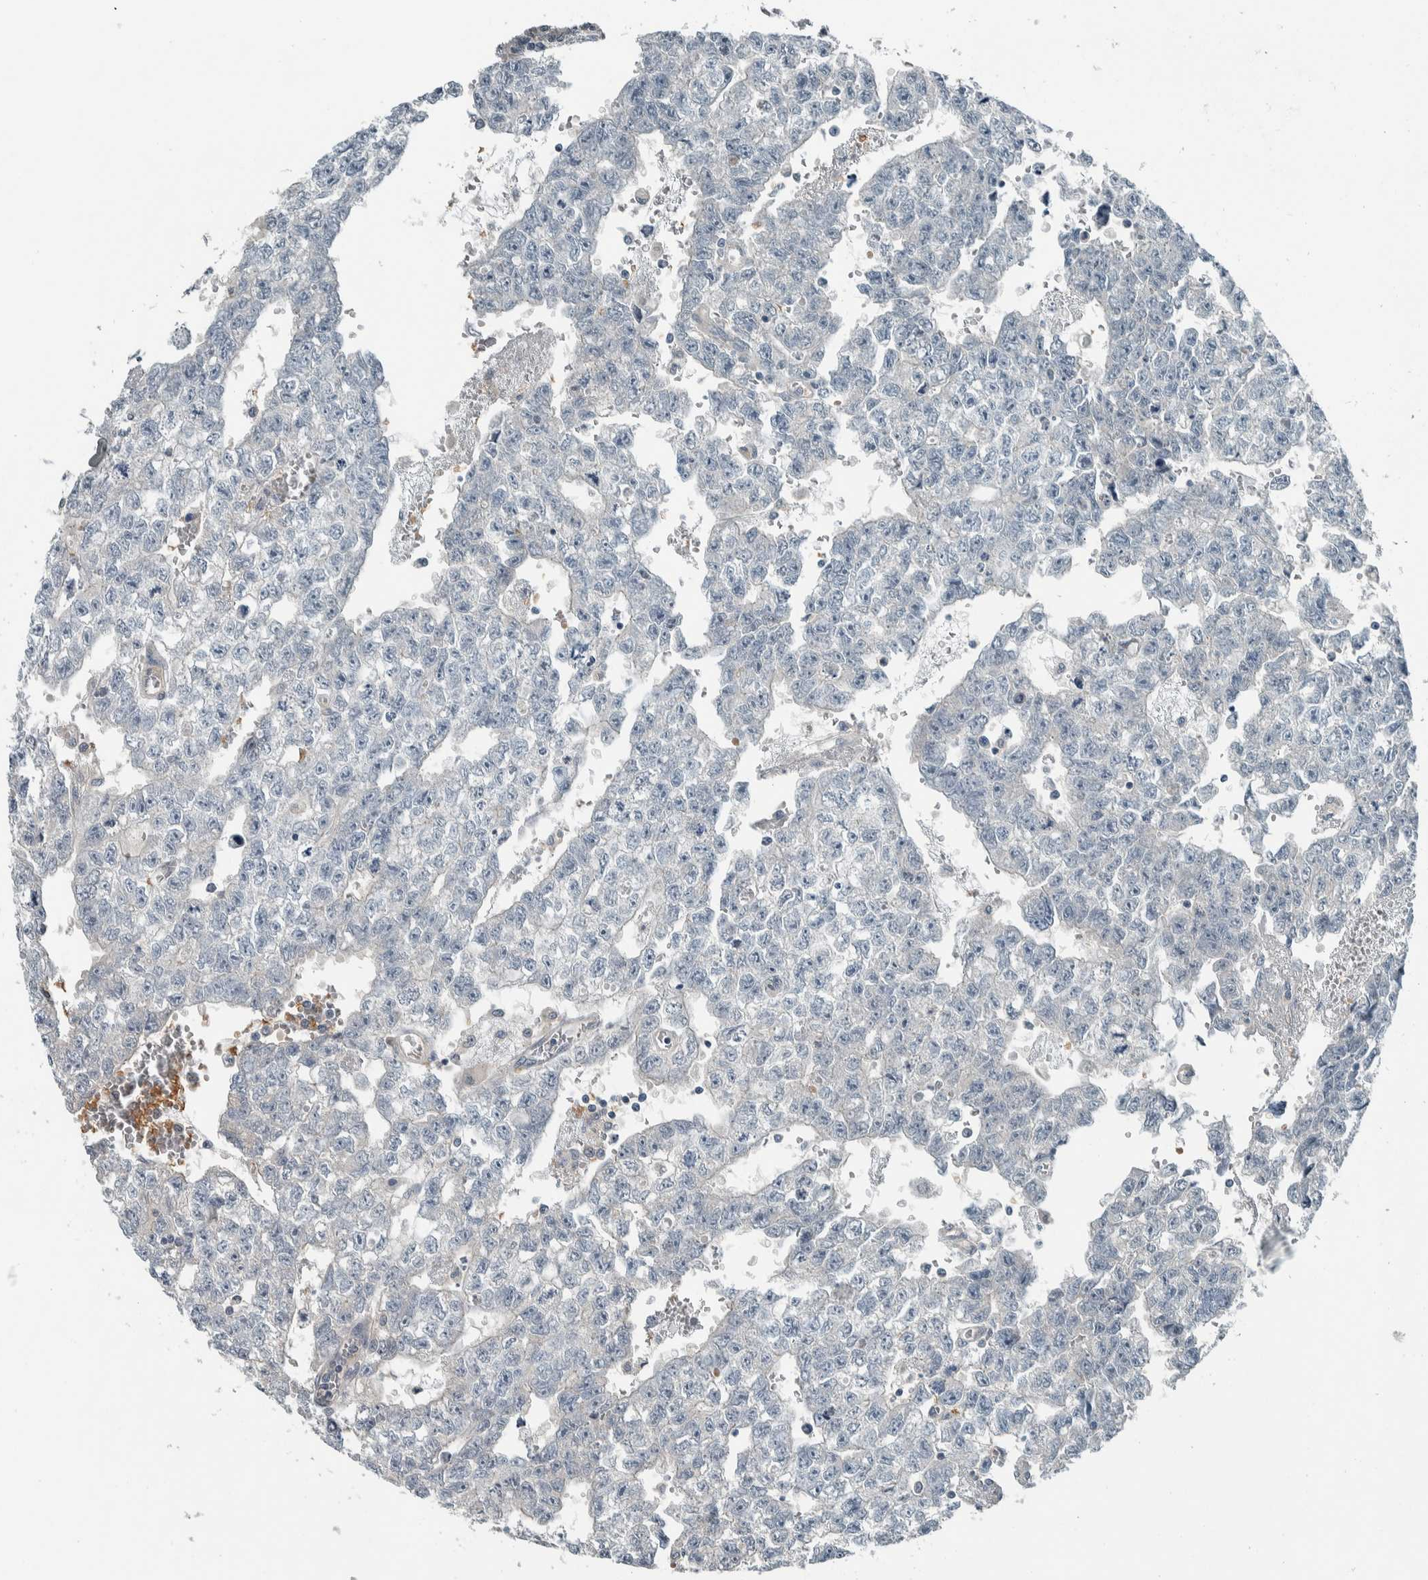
{"staining": {"intensity": "negative", "quantity": "none", "location": "none"}, "tissue": "testis cancer", "cell_type": "Tumor cells", "image_type": "cancer", "snomed": [{"axis": "morphology", "description": "Seminoma, NOS"}, {"axis": "morphology", "description": "Carcinoma, Embryonal, NOS"}, {"axis": "topography", "description": "Testis"}], "caption": "IHC of seminoma (testis) shows no positivity in tumor cells.", "gene": "ALAD", "patient": {"sex": "male", "age": 38}}